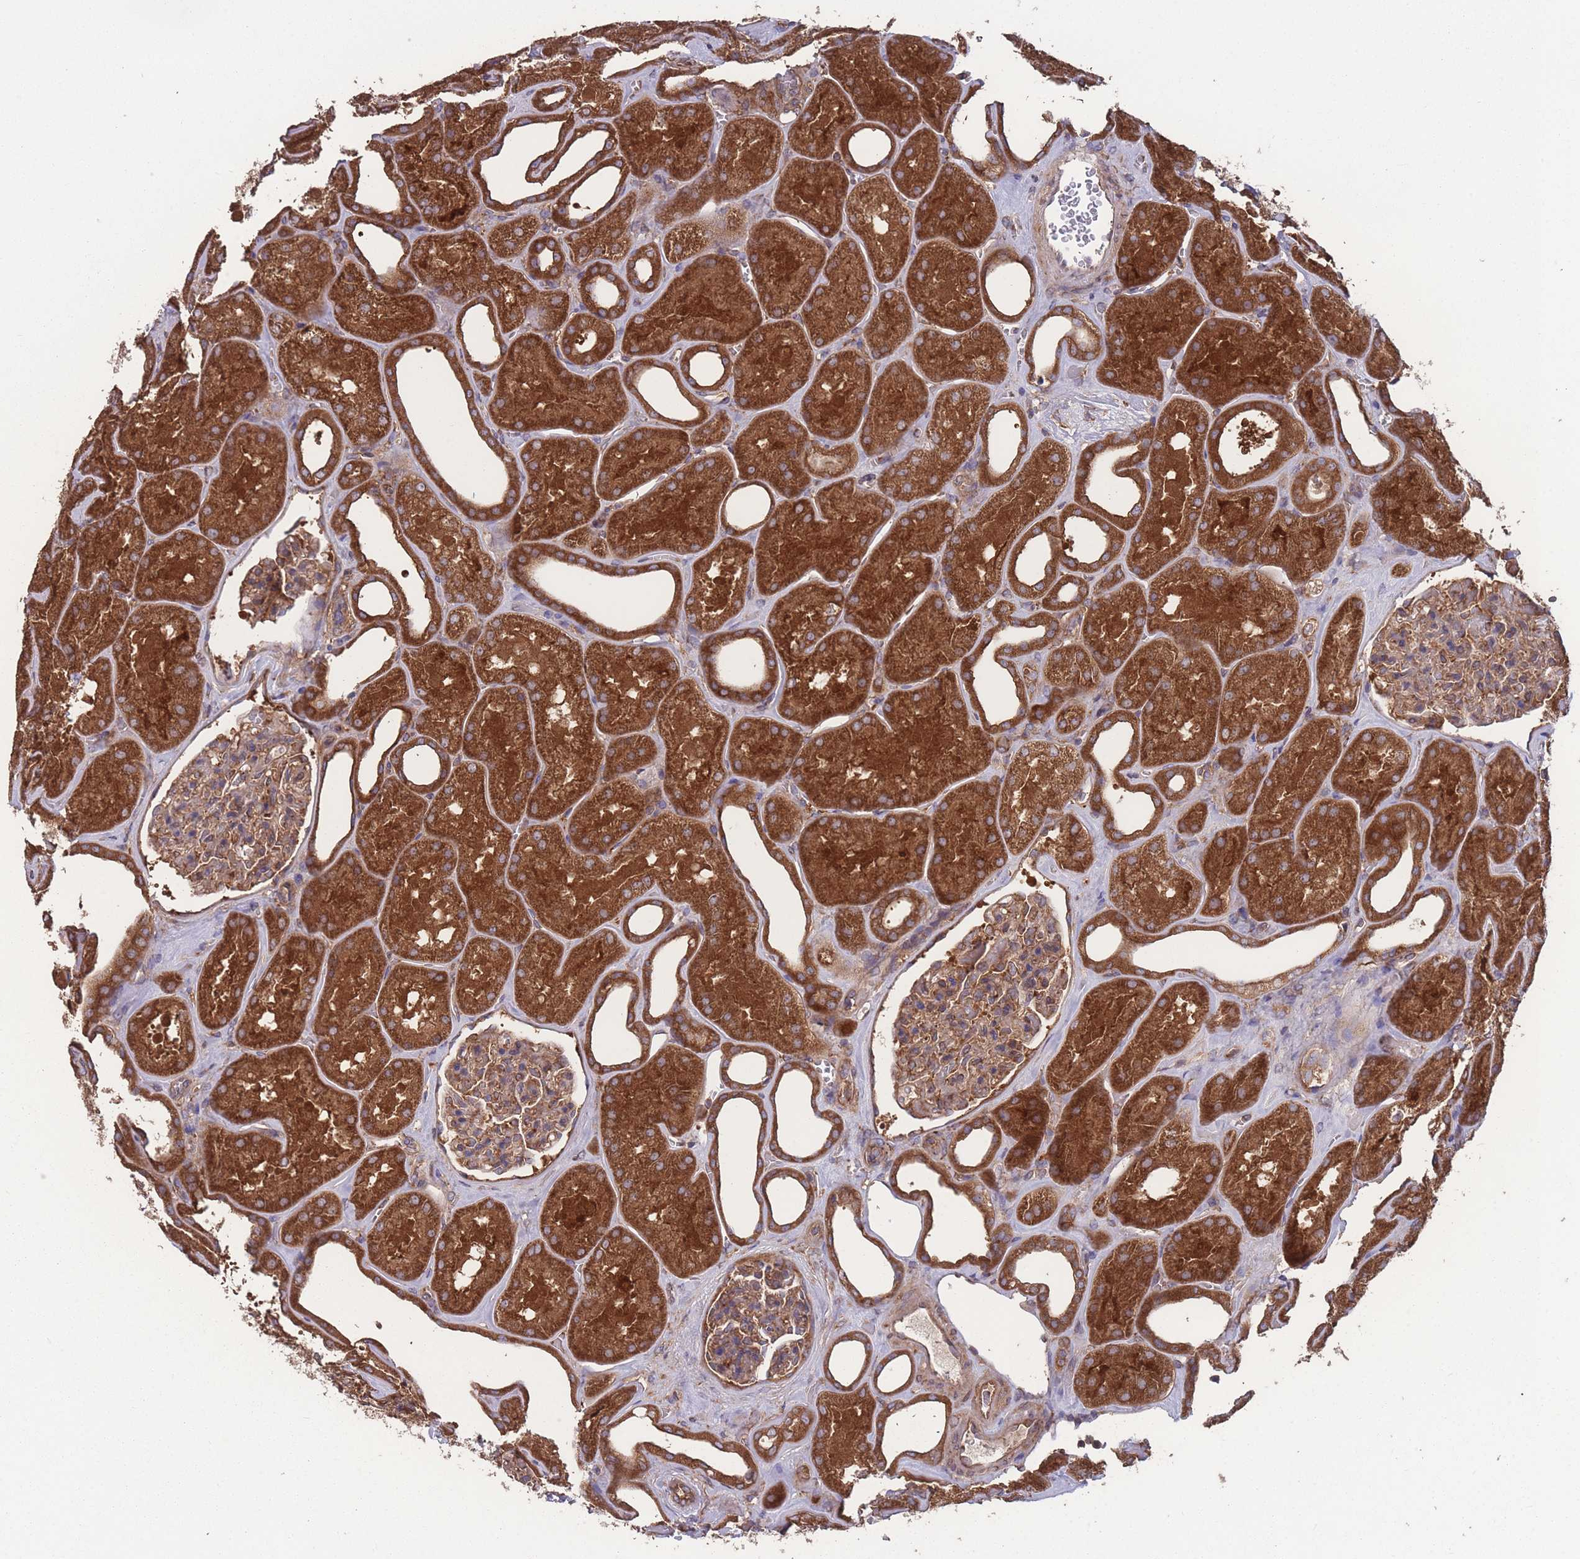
{"staining": {"intensity": "weak", "quantity": "25%-75%", "location": "cytoplasmic/membranous"}, "tissue": "kidney", "cell_type": "Cells in glomeruli", "image_type": "normal", "snomed": [{"axis": "morphology", "description": "Normal tissue, NOS"}, {"axis": "morphology", "description": "Adenocarcinoma, NOS"}, {"axis": "topography", "description": "Kidney"}], "caption": "A brown stain labels weak cytoplasmic/membranous staining of a protein in cells in glomeruli of benign kidney. Nuclei are stained in blue.", "gene": "ZPR1", "patient": {"sex": "female", "age": 68}}